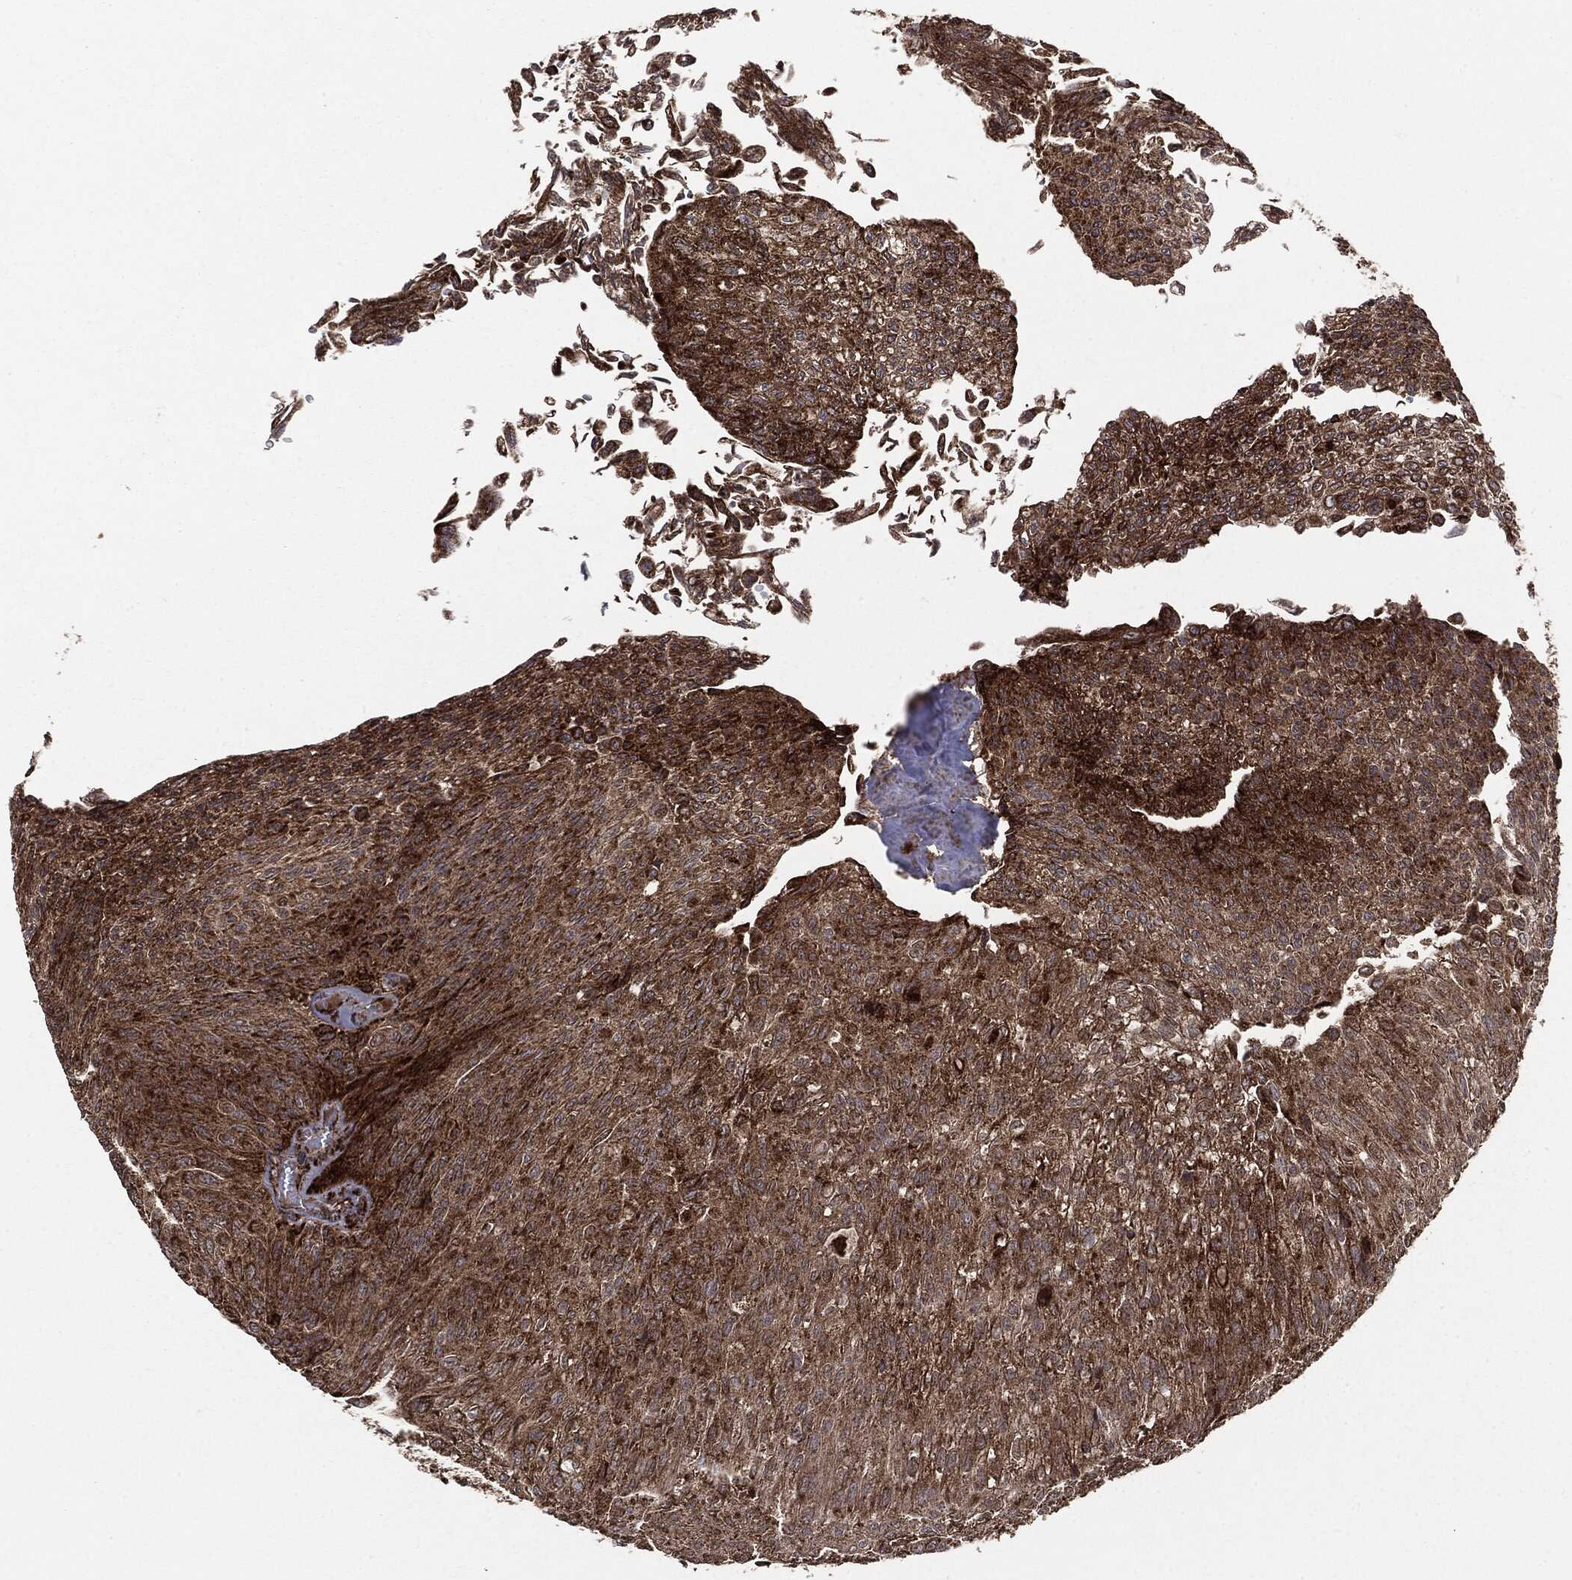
{"staining": {"intensity": "strong", "quantity": ">75%", "location": "cytoplasmic/membranous"}, "tissue": "urothelial cancer", "cell_type": "Tumor cells", "image_type": "cancer", "snomed": [{"axis": "morphology", "description": "Urothelial carcinoma, Low grade"}, {"axis": "topography", "description": "Ureter, NOS"}, {"axis": "topography", "description": "Urinary bladder"}], "caption": "Urothelial carcinoma (low-grade) tissue reveals strong cytoplasmic/membranous staining in about >75% of tumor cells", "gene": "MAP2K1", "patient": {"sex": "male", "age": 78}}